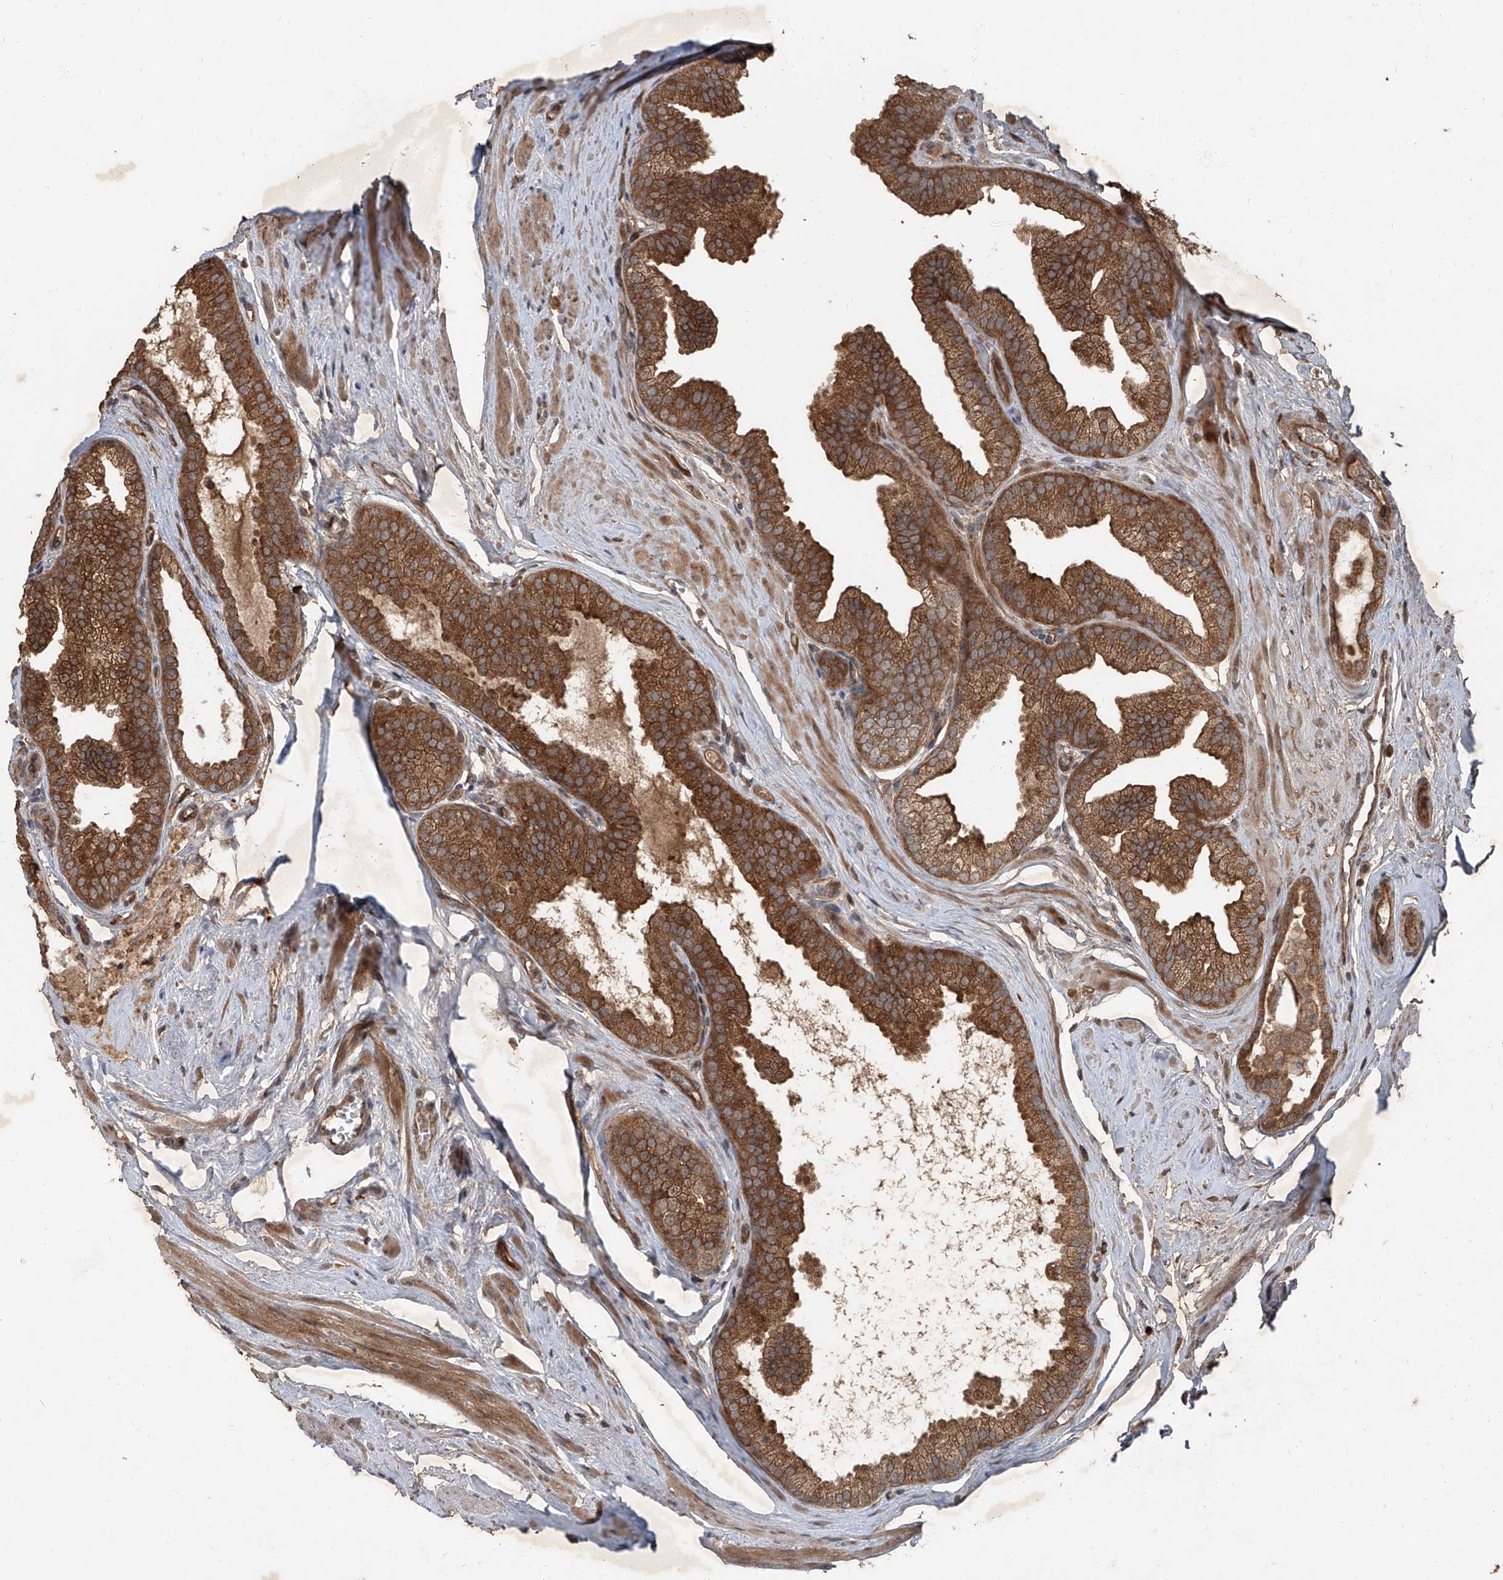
{"staining": {"intensity": "strong", "quantity": ">75%", "location": "cytoplasmic/membranous"}, "tissue": "prostate cancer", "cell_type": "Tumor cells", "image_type": "cancer", "snomed": [{"axis": "morphology", "description": "Adenocarcinoma, Low grade"}, {"axis": "topography", "description": "Prostate"}], "caption": "Immunohistochemical staining of human low-grade adenocarcinoma (prostate) reveals strong cytoplasmic/membranous protein expression in approximately >75% of tumor cells. (DAB IHC with brightfield microscopy, high magnification).", "gene": "CCN1", "patient": {"sex": "male", "age": 62}}